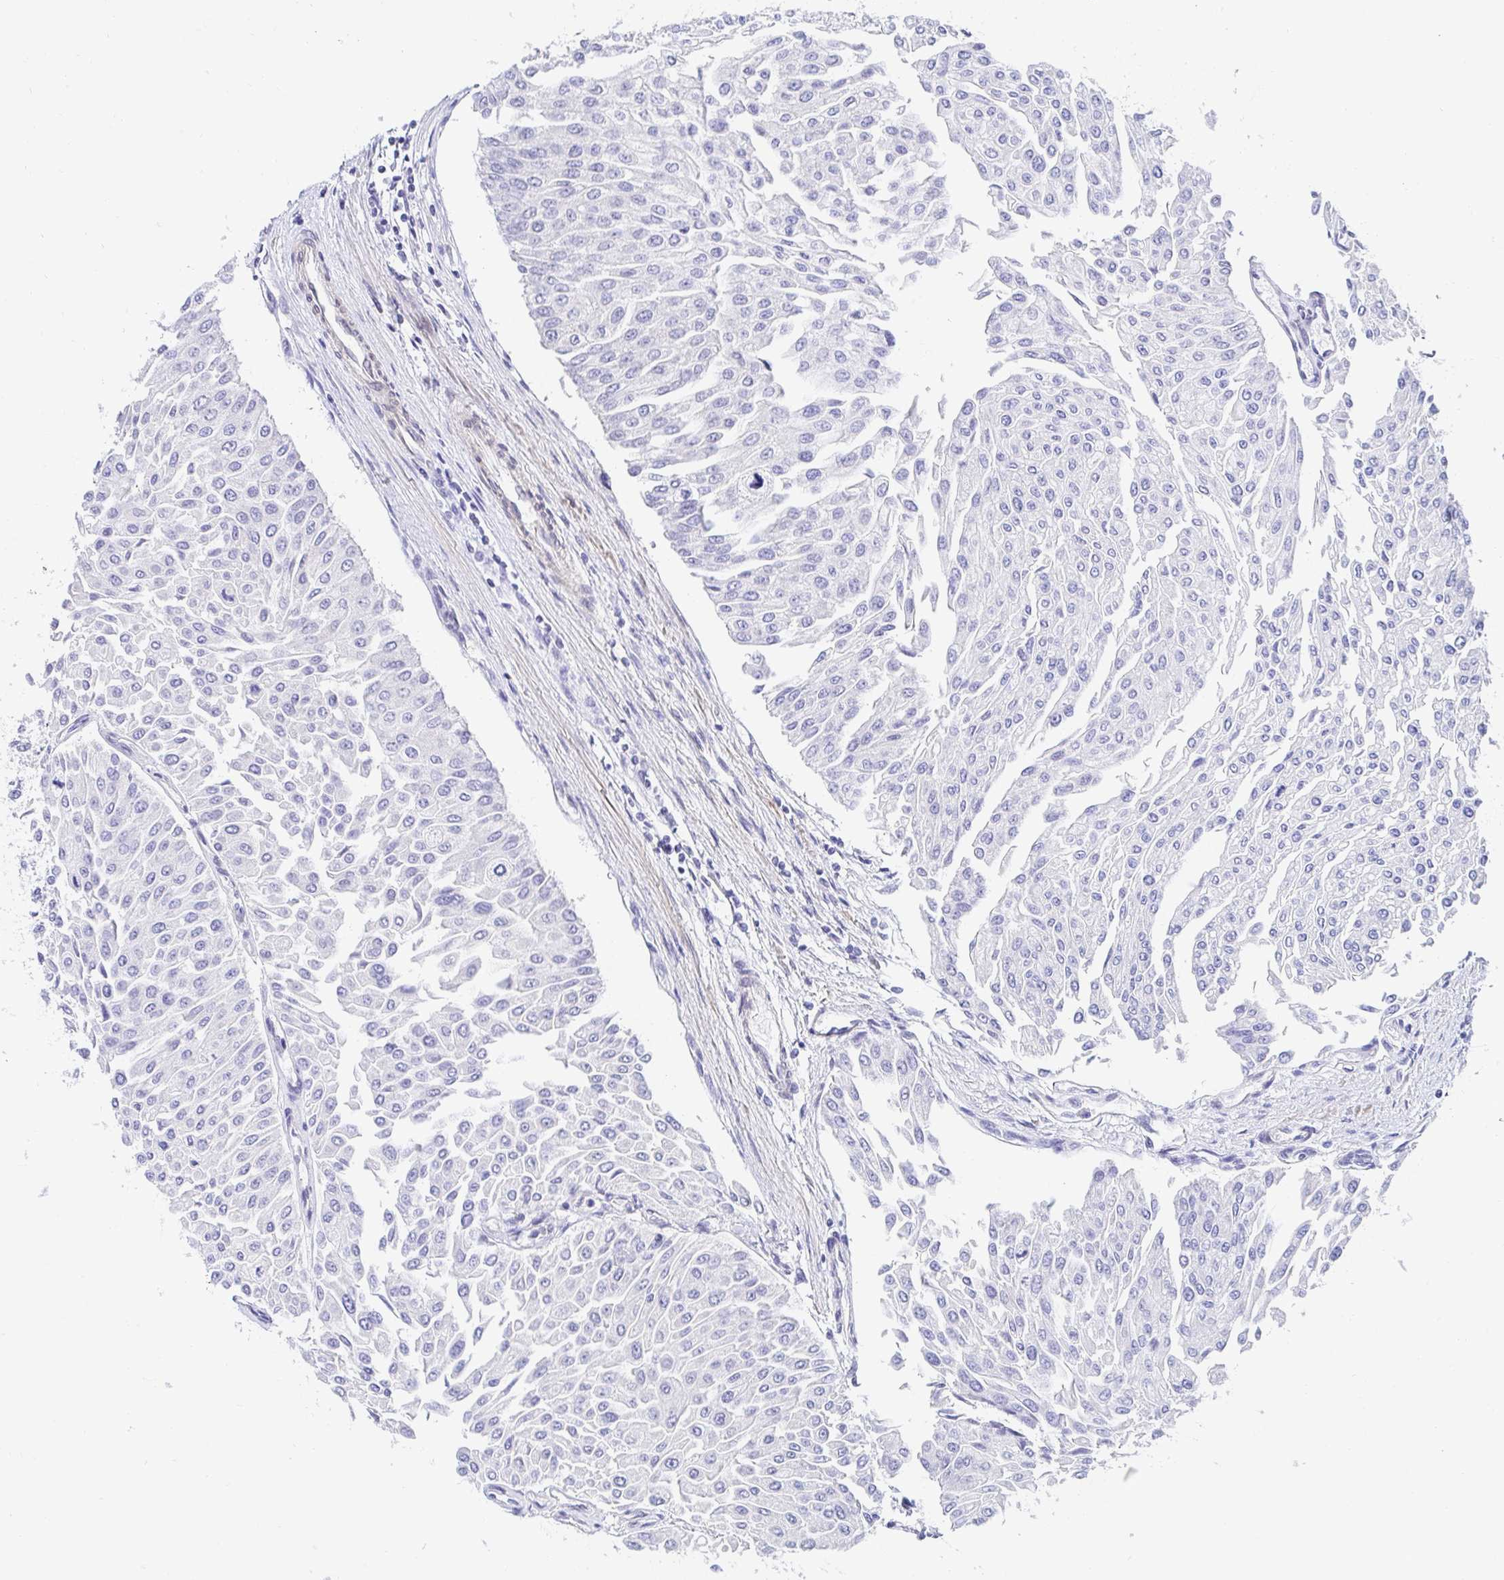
{"staining": {"intensity": "negative", "quantity": "none", "location": "none"}, "tissue": "urothelial cancer", "cell_type": "Tumor cells", "image_type": "cancer", "snomed": [{"axis": "morphology", "description": "Urothelial carcinoma, NOS"}, {"axis": "topography", "description": "Urinary bladder"}], "caption": "Urothelial cancer stained for a protein using IHC shows no expression tumor cells.", "gene": "AKAP14", "patient": {"sex": "male", "age": 67}}